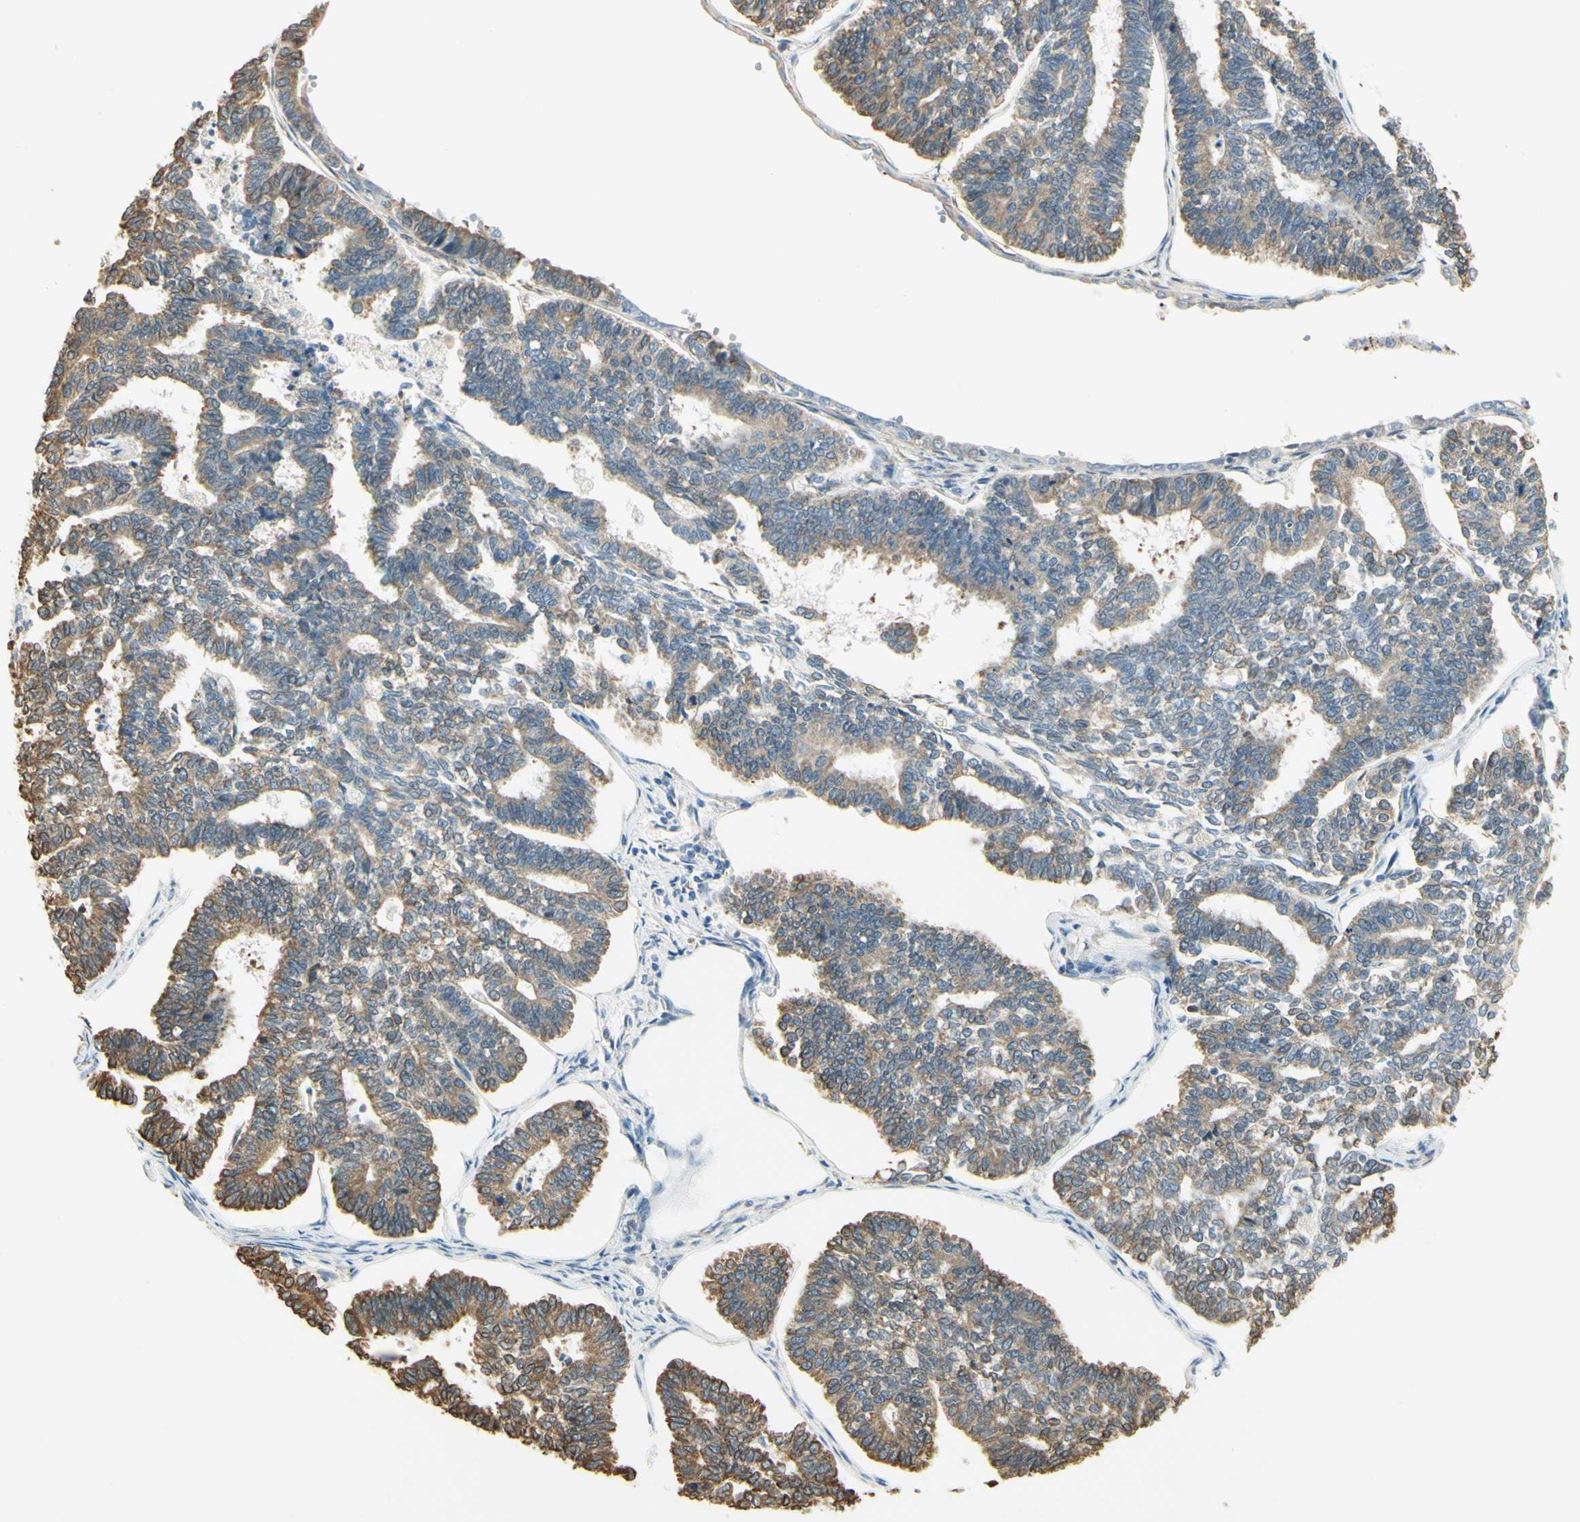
{"staining": {"intensity": "weak", "quantity": ">75%", "location": "cytoplasmic/membranous"}, "tissue": "endometrial cancer", "cell_type": "Tumor cells", "image_type": "cancer", "snomed": [{"axis": "morphology", "description": "Adenocarcinoma, NOS"}, {"axis": "topography", "description": "Endometrium"}], "caption": "Human endometrial cancer (adenocarcinoma) stained with a brown dye displays weak cytoplasmic/membranous positive staining in approximately >75% of tumor cells.", "gene": "IGDCC4", "patient": {"sex": "female", "age": 70}}